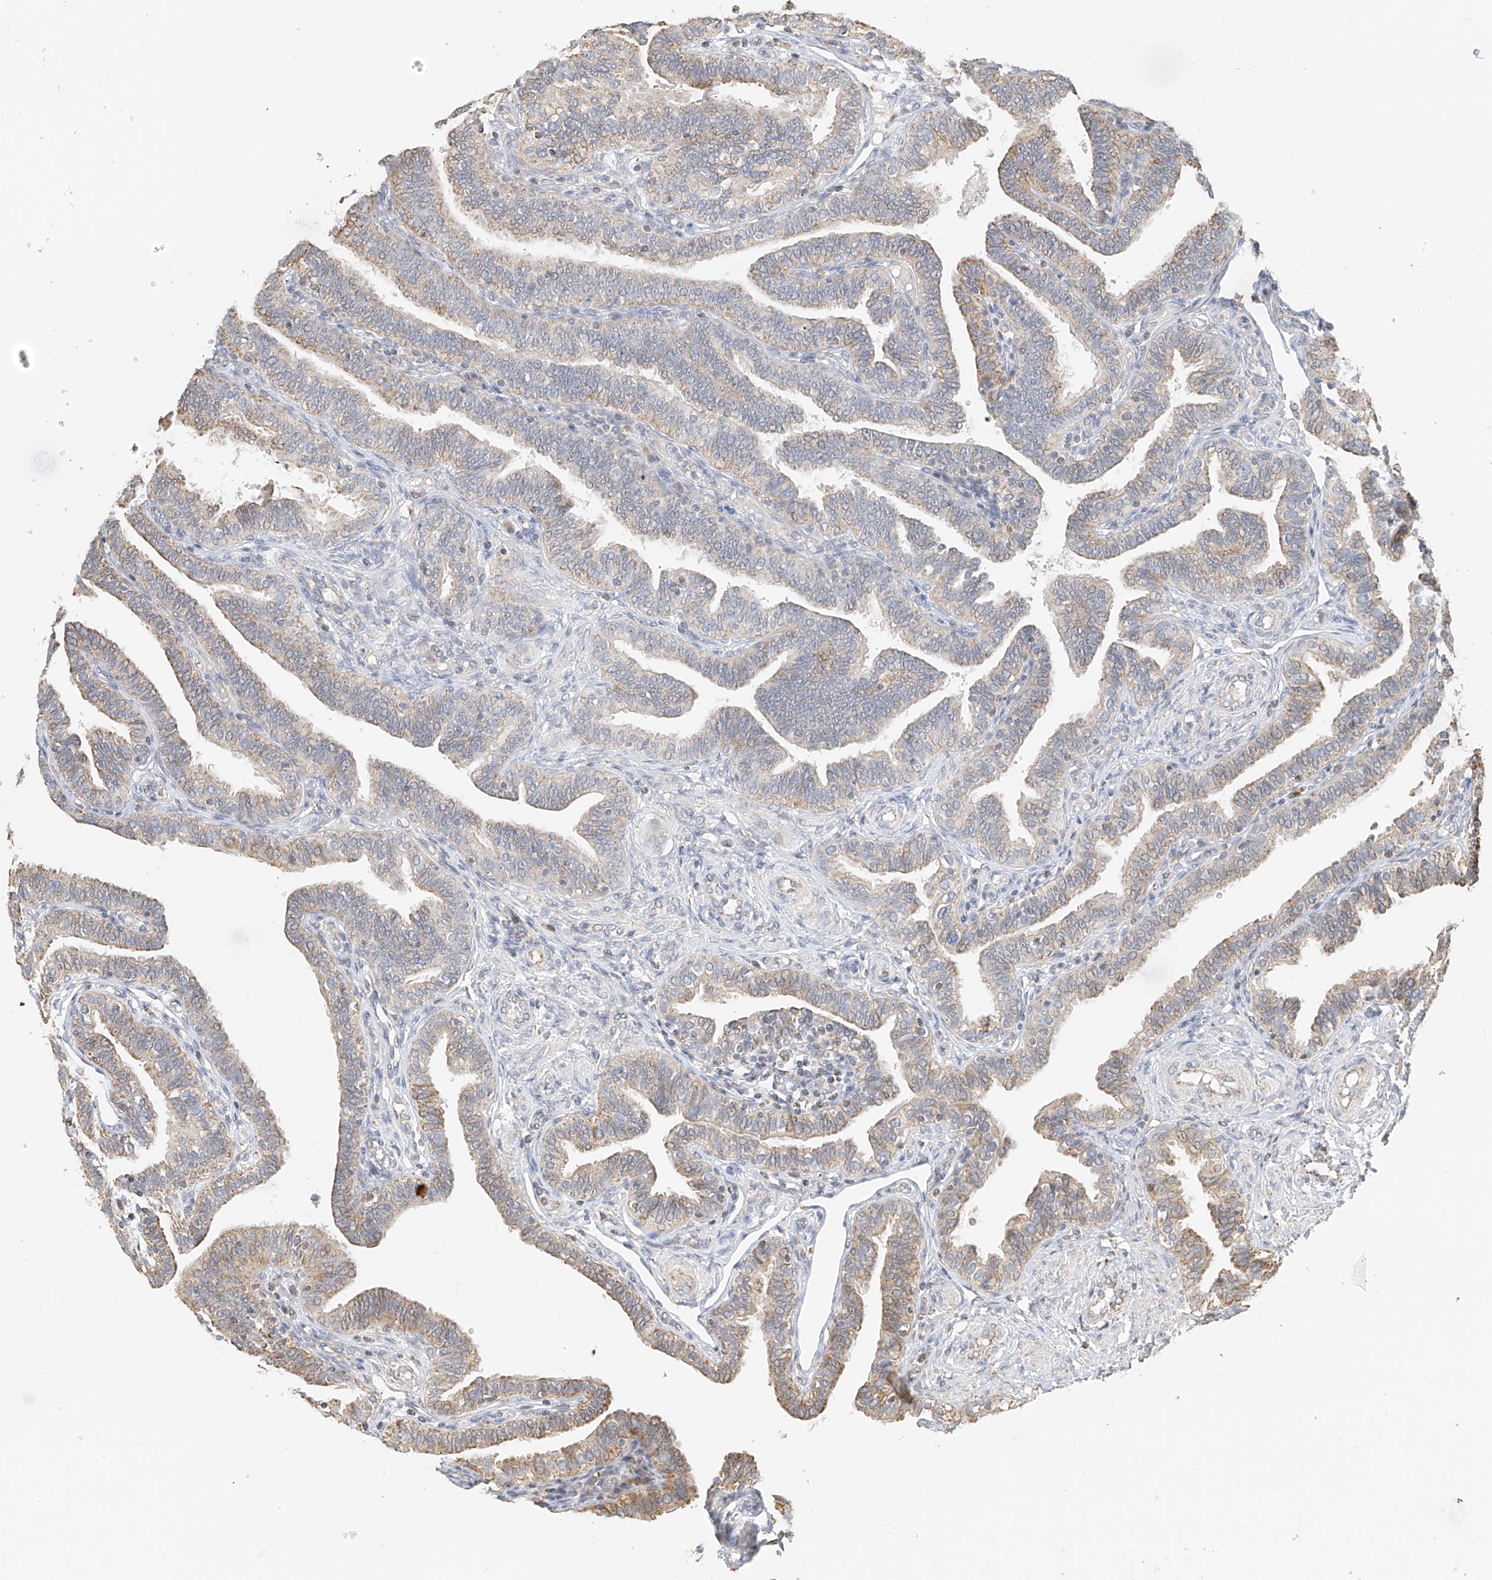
{"staining": {"intensity": "moderate", "quantity": "25%-75%", "location": "cytoplasmic/membranous"}, "tissue": "fallopian tube", "cell_type": "Glandular cells", "image_type": "normal", "snomed": [{"axis": "morphology", "description": "Normal tissue, NOS"}, {"axis": "topography", "description": "Fallopian tube"}], "caption": "DAB immunohistochemical staining of unremarkable human fallopian tube displays moderate cytoplasmic/membranous protein expression in about 25%-75% of glandular cells.", "gene": "YIPF7", "patient": {"sex": "female", "age": 39}}